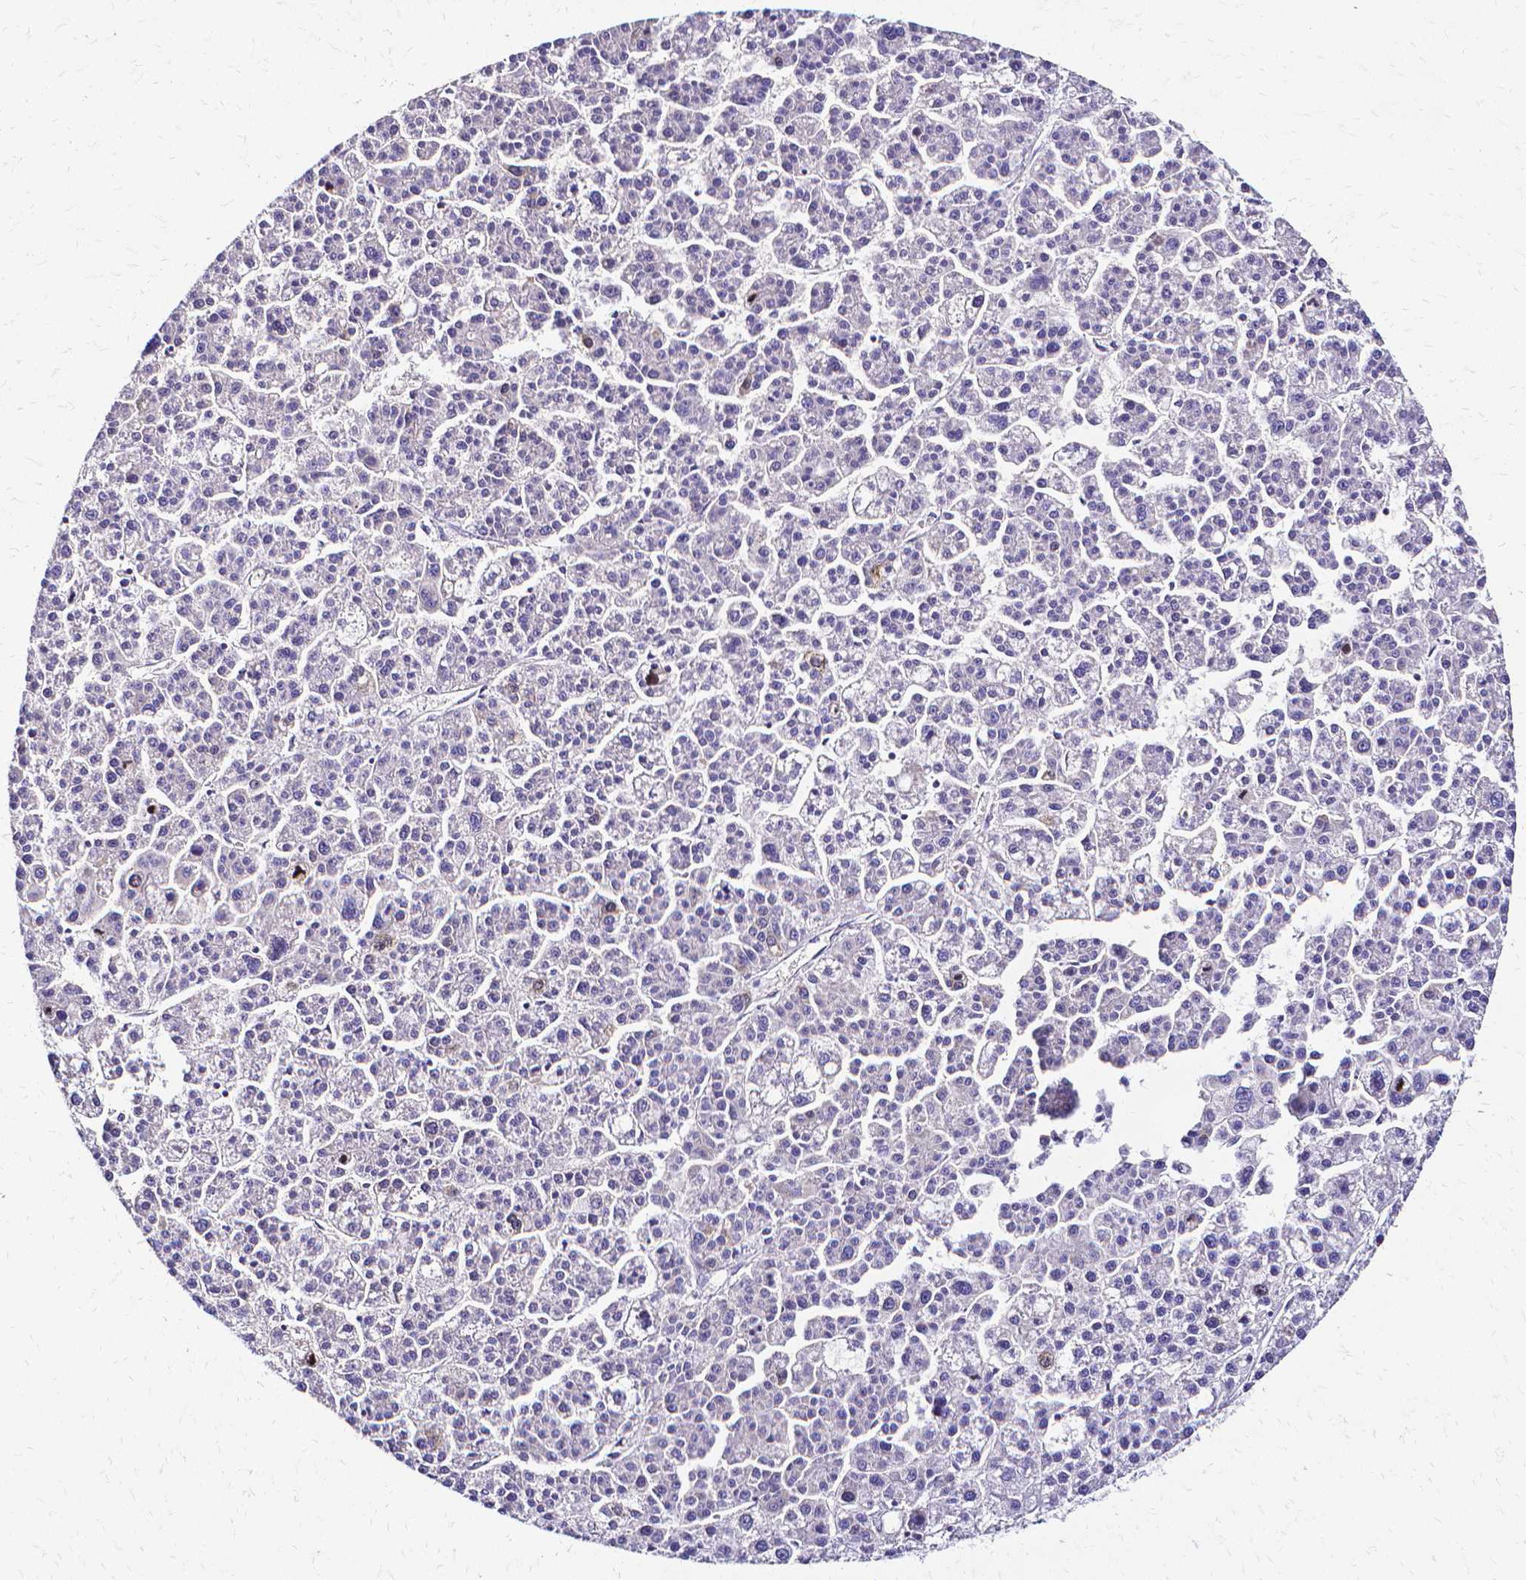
{"staining": {"intensity": "negative", "quantity": "none", "location": "none"}, "tissue": "liver cancer", "cell_type": "Tumor cells", "image_type": "cancer", "snomed": [{"axis": "morphology", "description": "Carcinoma, Hepatocellular, NOS"}, {"axis": "topography", "description": "Liver"}], "caption": "Liver hepatocellular carcinoma was stained to show a protein in brown. There is no significant positivity in tumor cells. The staining was performed using DAB (3,3'-diaminobenzidine) to visualize the protein expression in brown, while the nuclei were stained in blue with hematoxylin (Magnification: 20x).", "gene": "CCNB1", "patient": {"sex": "female", "age": 58}}